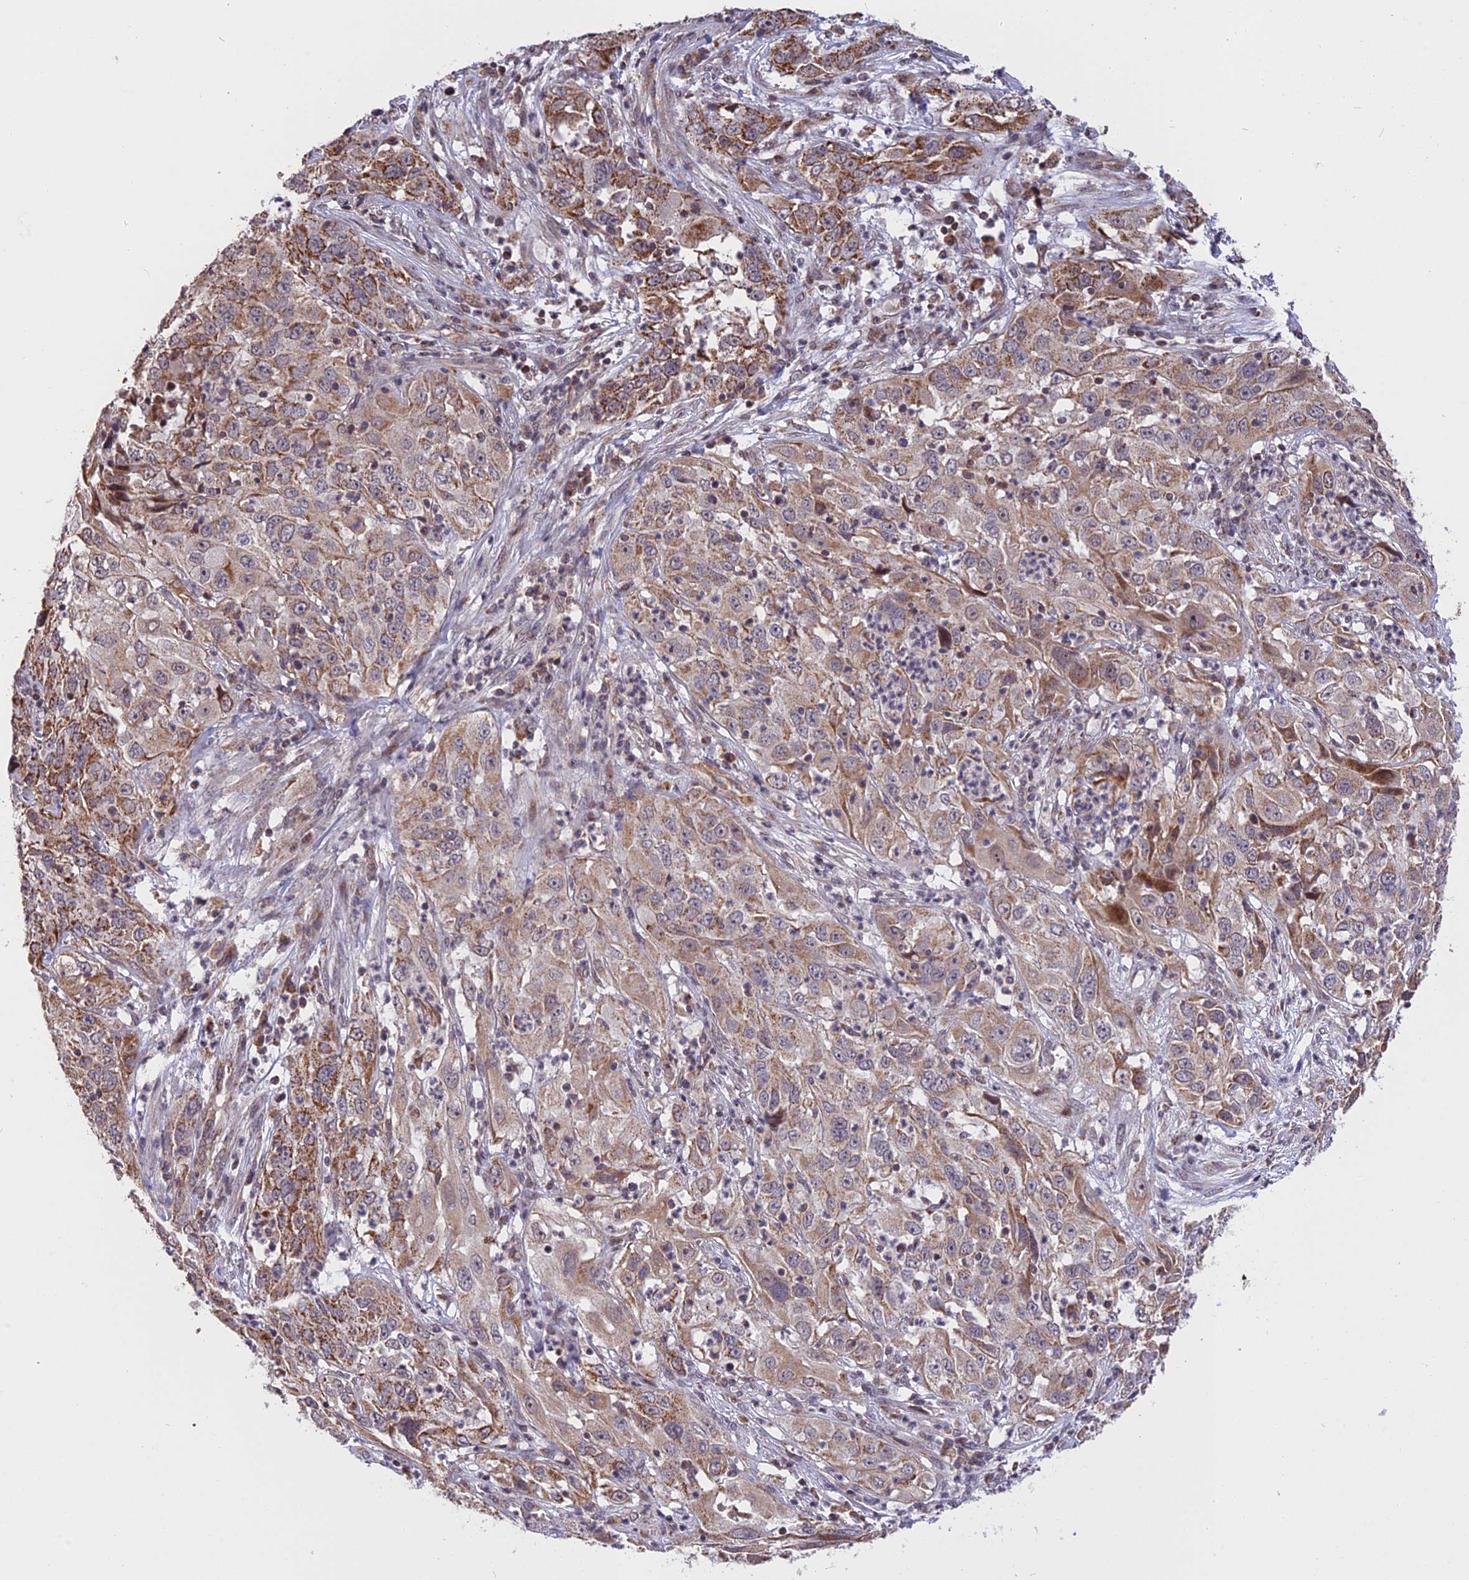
{"staining": {"intensity": "moderate", "quantity": "25%-75%", "location": "cytoplasmic/membranous"}, "tissue": "cervical cancer", "cell_type": "Tumor cells", "image_type": "cancer", "snomed": [{"axis": "morphology", "description": "Squamous cell carcinoma, NOS"}, {"axis": "topography", "description": "Cervix"}], "caption": "Squamous cell carcinoma (cervical) stained with a protein marker shows moderate staining in tumor cells.", "gene": "RERGL", "patient": {"sex": "female", "age": 32}}